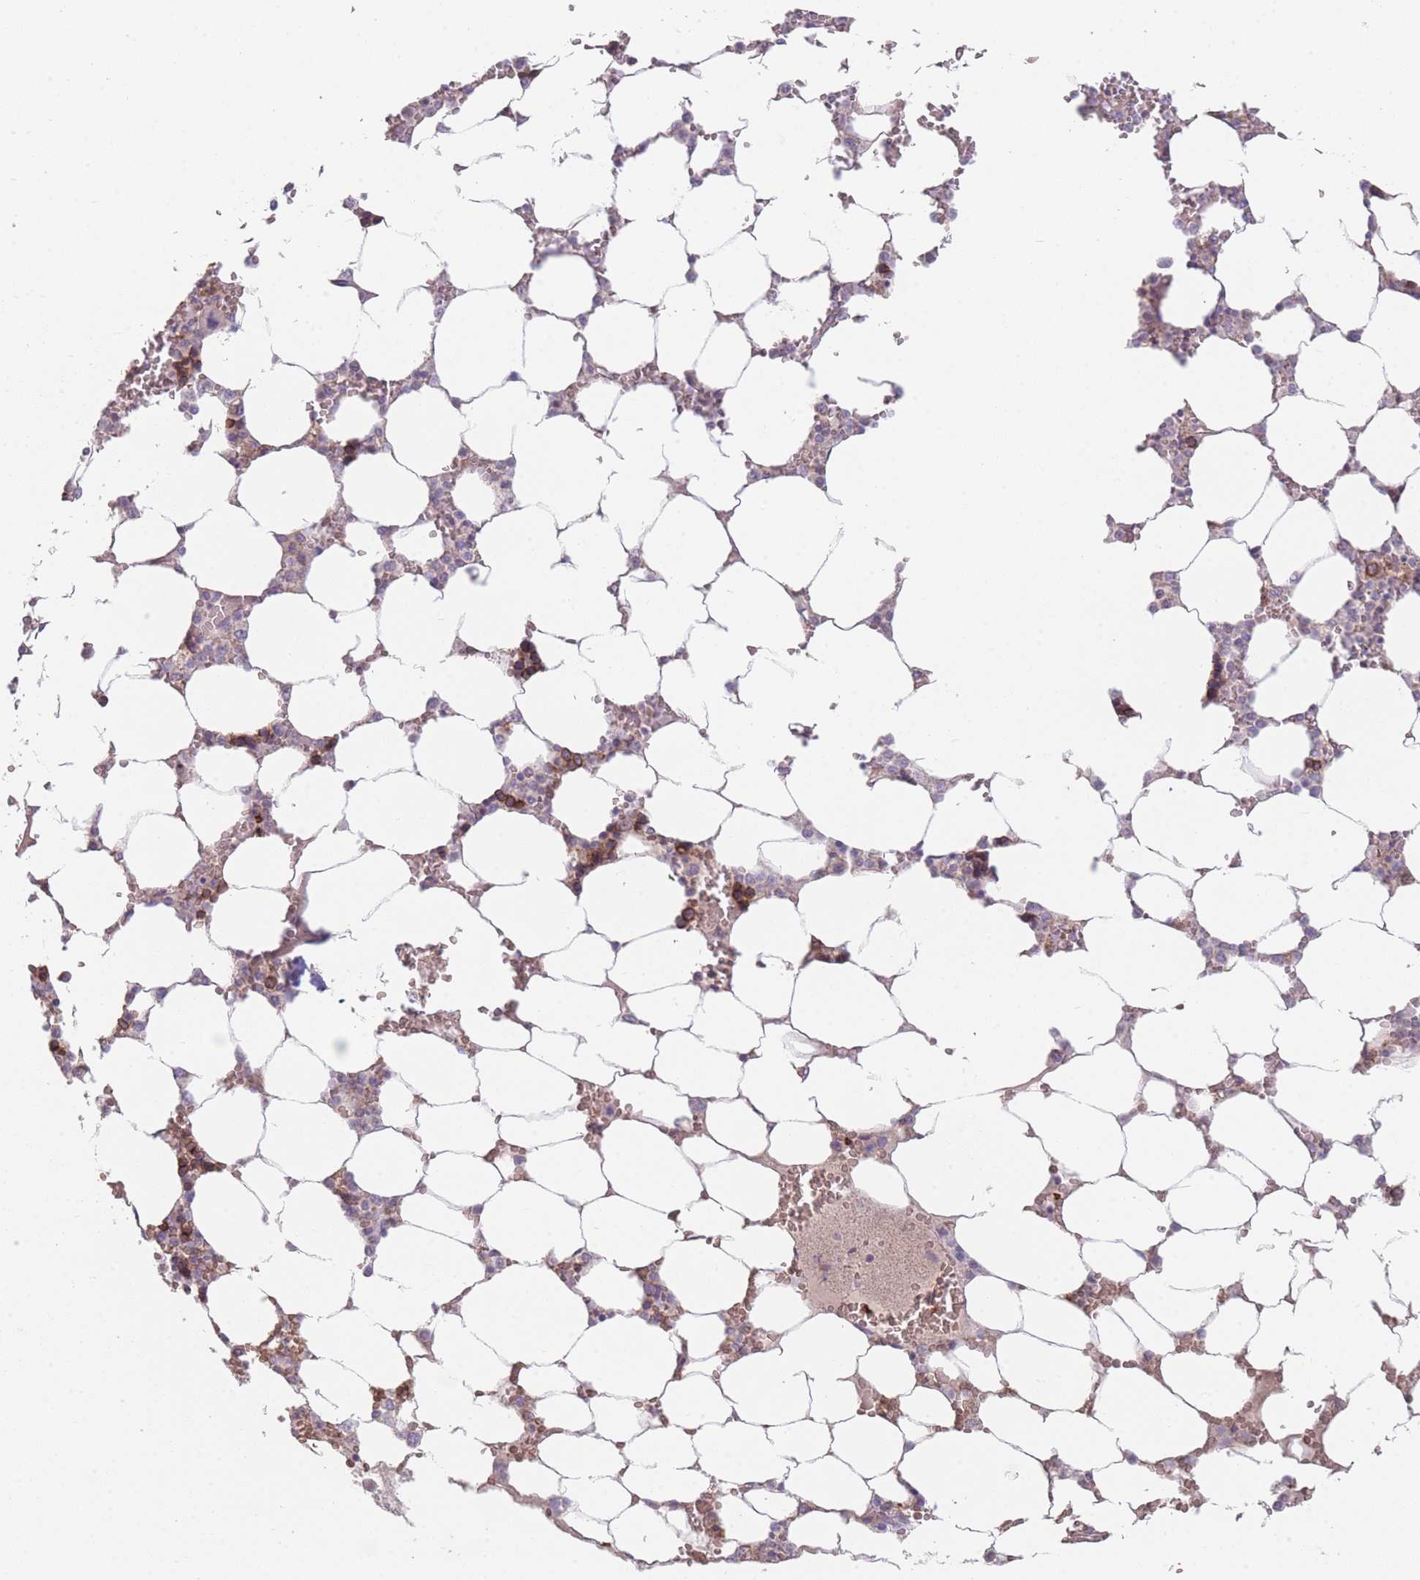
{"staining": {"intensity": "moderate", "quantity": "<25%", "location": "cytoplasmic/membranous"}, "tissue": "bone marrow", "cell_type": "Hematopoietic cells", "image_type": "normal", "snomed": [{"axis": "morphology", "description": "Normal tissue, NOS"}, {"axis": "topography", "description": "Bone marrow"}], "caption": "Brown immunohistochemical staining in benign human bone marrow shows moderate cytoplasmic/membranous expression in about <25% of hematopoietic cells.", "gene": "SMPD4", "patient": {"sex": "male", "age": 64}}